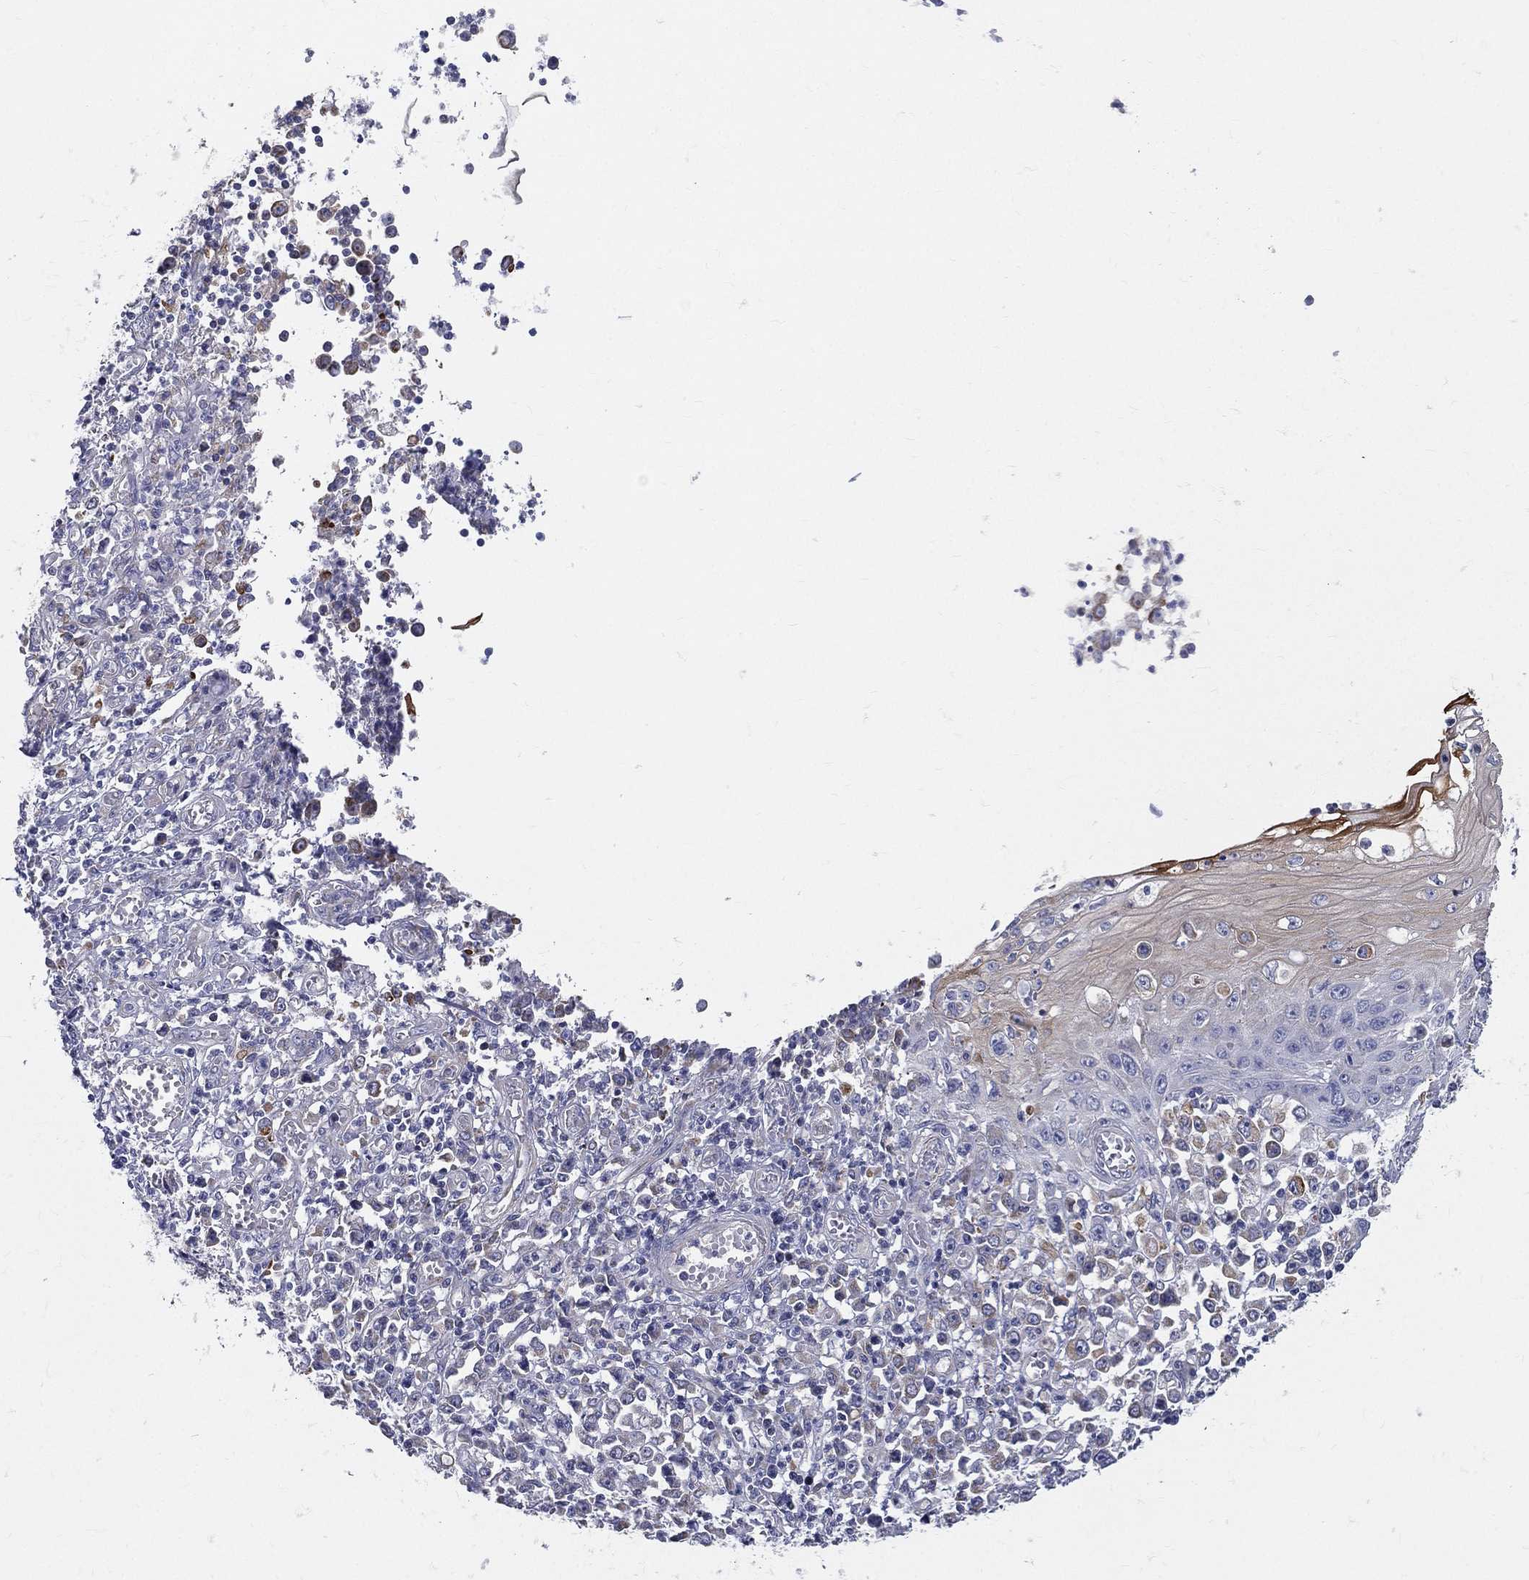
{"staining": {"intensity": "negative", "quantity": "none", "location": "none"}, "tissue": "stomach cancer", "cell_type": "Tumor cells", "image_type": "cancer", "snomed": [{"axis": "morphology", "description": "Adenocarcinoma, NOS"}, {"axis": "topography", "description": "Stomach, upper"}], "caption": "The IHC image has no significant expression in tumor cells of stomach cancer tissue.", "gene": "PWWP3A", "patient": {"sex": "male", "age": 70}}